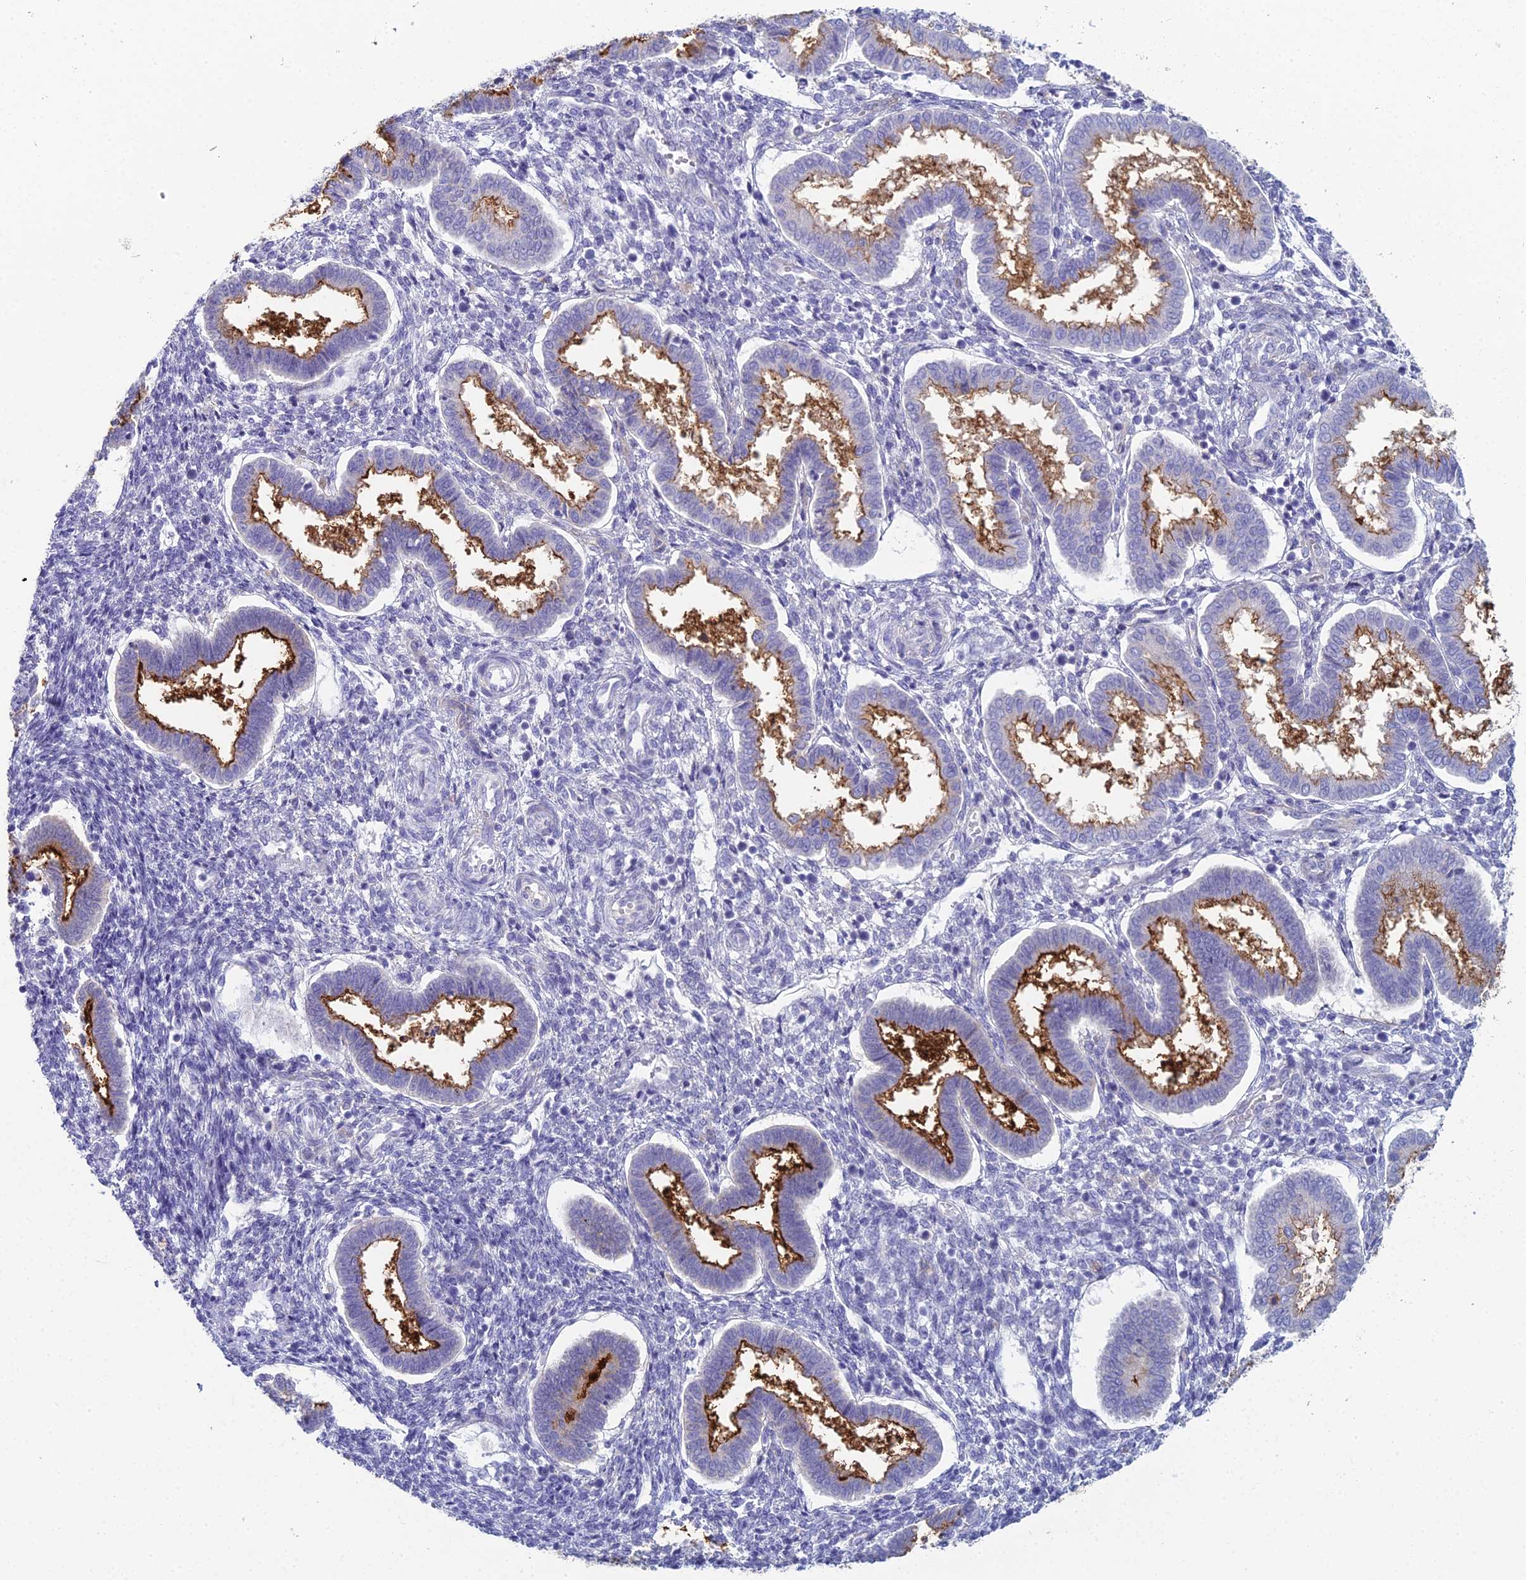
{"staining": {"intensity": "negative", "quantity": "none", "location": "none"}, "tissue": "endometrium", "cell_type": "Cells in endometrial stroma", "image_type": "normal", "snomed": [{"axis": "morphology", "description": "Normal tissue, NOS"}, {"axis": "topography", "description": "Endometrium"}], "caption": "IHC of benign endometrium shows no staining in cells in endometrial stroma. (Stains: DAB (3,3'-diaminobenzidine) immunohistochemistry (IHC) with hematoxylin counter stain, Microscopy: brightfield microscopy at high magnification).", "gene": "ACE", "patient": {"sex": "female", "age": 24}}